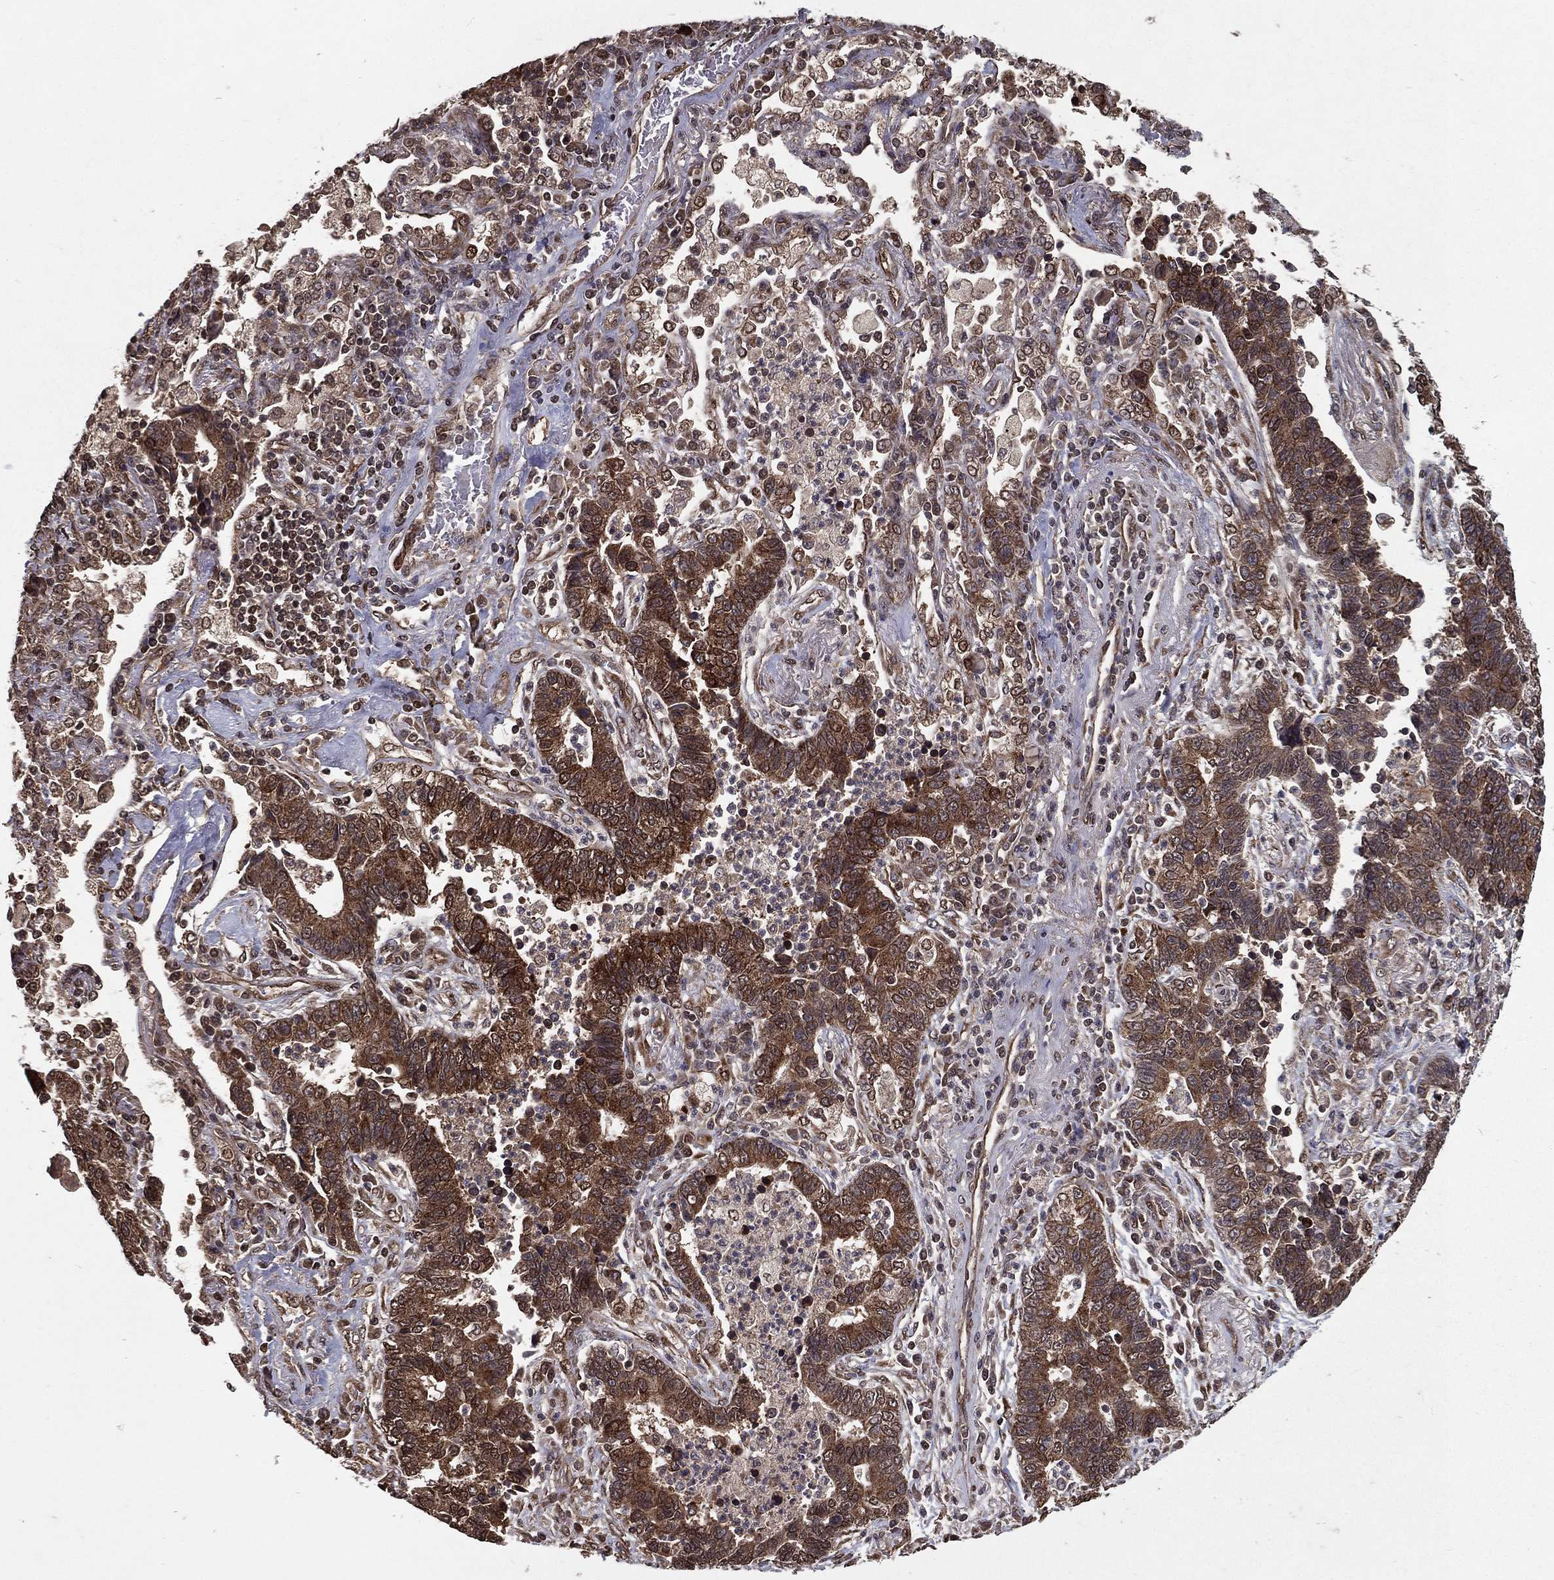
{"staining": {"intensity": "moderate", "quantity": ">75%", "location": "cytoplasmic/membranous"}, "tissue": "lung cancer", "cell_type": "Tumor cells", "image_type": "cancer", "snomed": [{"axis": "morphology", "description": "Adenocarcinoma, NOS"}, {"axis": "topography", "description": "Lung"}], "caption": "Protein staining reveals moderate cytoplasmic/membranous staining in about >75% of tumor cells in lung cancer. Using DAB (brown) and hematoxylin (blue) stains, captured at high magnification using brightfield microscopy.", "gene": "CERS2", "patient": {"sex": "female", "age": 57}}